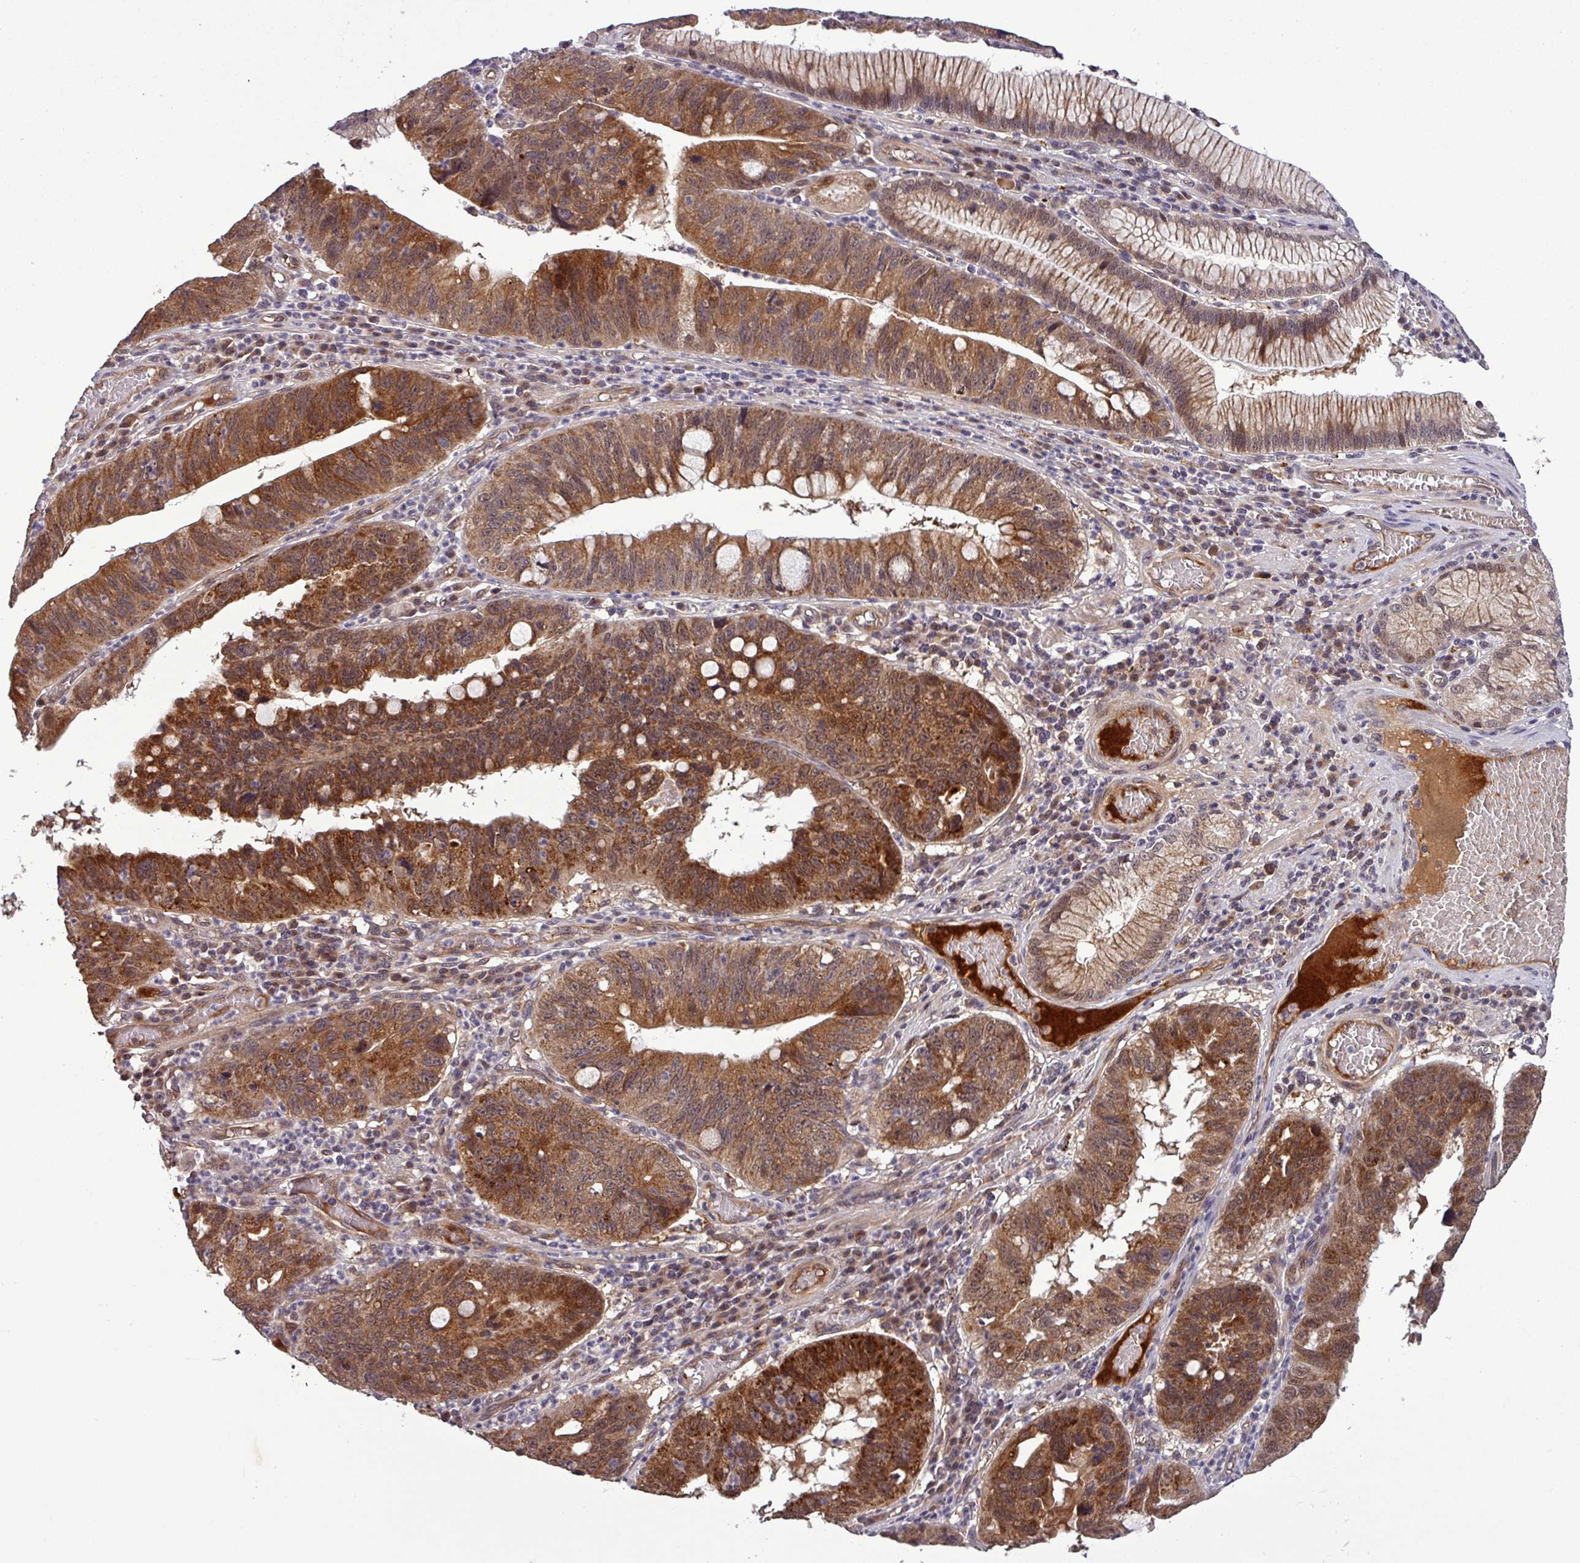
{"staining": {"intensity": "strong", "quantity": ">75%", "location": "cytoplasmic/membranous,nuclear"}, "tissue": "stomach cancer", "cell_type": "Tumor cells", "image_type": "cancer", "snomed": [{"axis": "morphology", "description": "Adenocarcinoma, NOS"}, {"axis": "topography", "description": "Stomach"}], "caption": "This is a histology image of immunohistochemistry (IHC) staining of adenocarcinoma (stomach), which shows strong positivity in the cytoplasmic/membranous and nuclear of tumor cells.", "gene": "PUS1", "patient": {"sex": "male", "age": 59}}